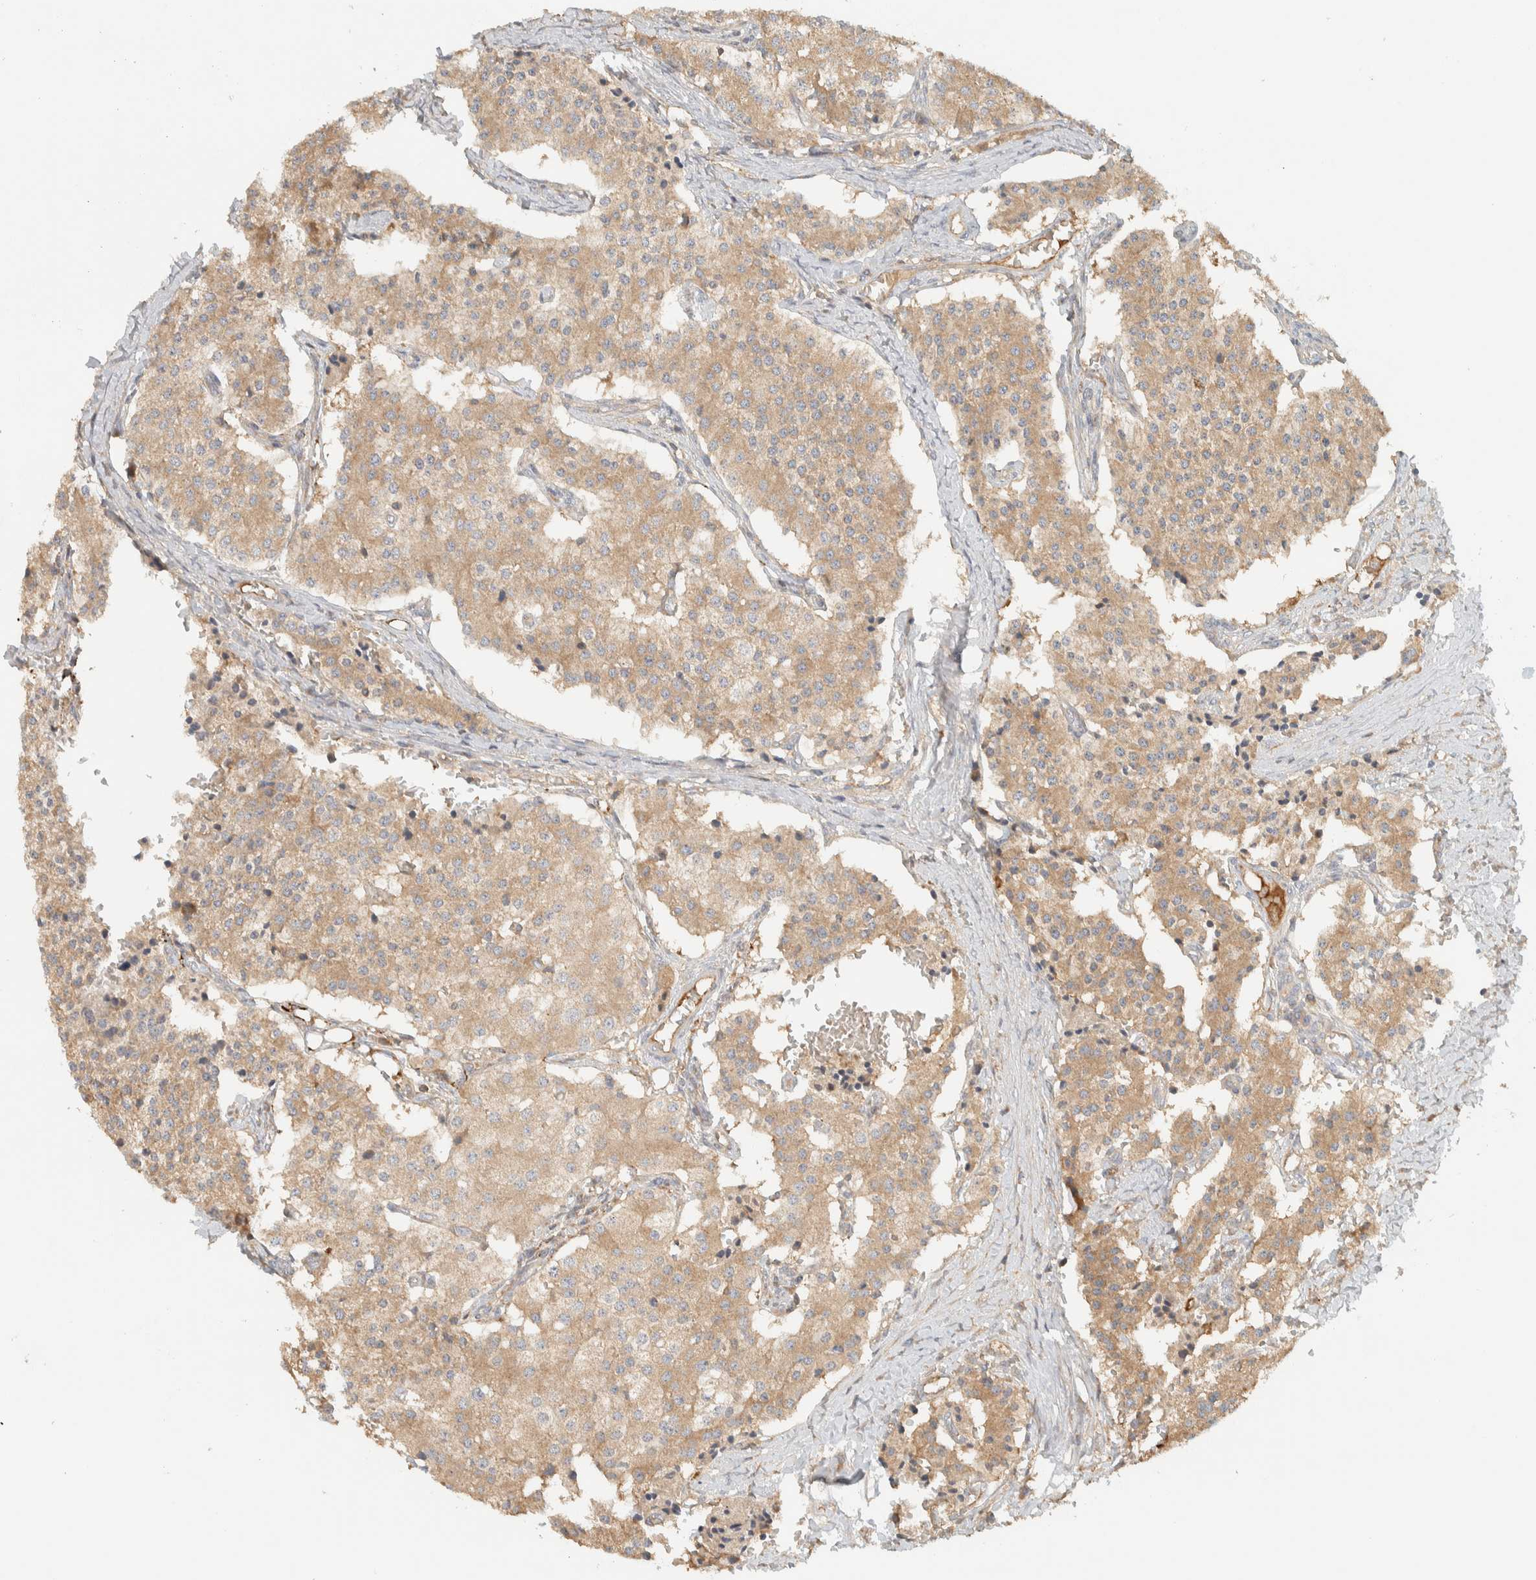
{"staining": {"intensity": "moderate", "quantity": ">75%", "location": "cytoplasmic/membranous"}, "tissue": "carcinoid", "cell_type": "Tumor cells", "image_type": "cancer", "snomed": [{"axis": "morphology", "description": "Carcinoid, malignant, NOS"}, {"axis": "topography", "description": "Colon"}], "caption": "Brown immunohistochemical staining in carcinoid (malignant) reveals moderate cytoplasmic/membranous staining in about >75% of tumor cells.", "gene": "FAM167A", "patient": {"sex": "female", "age": 52}}